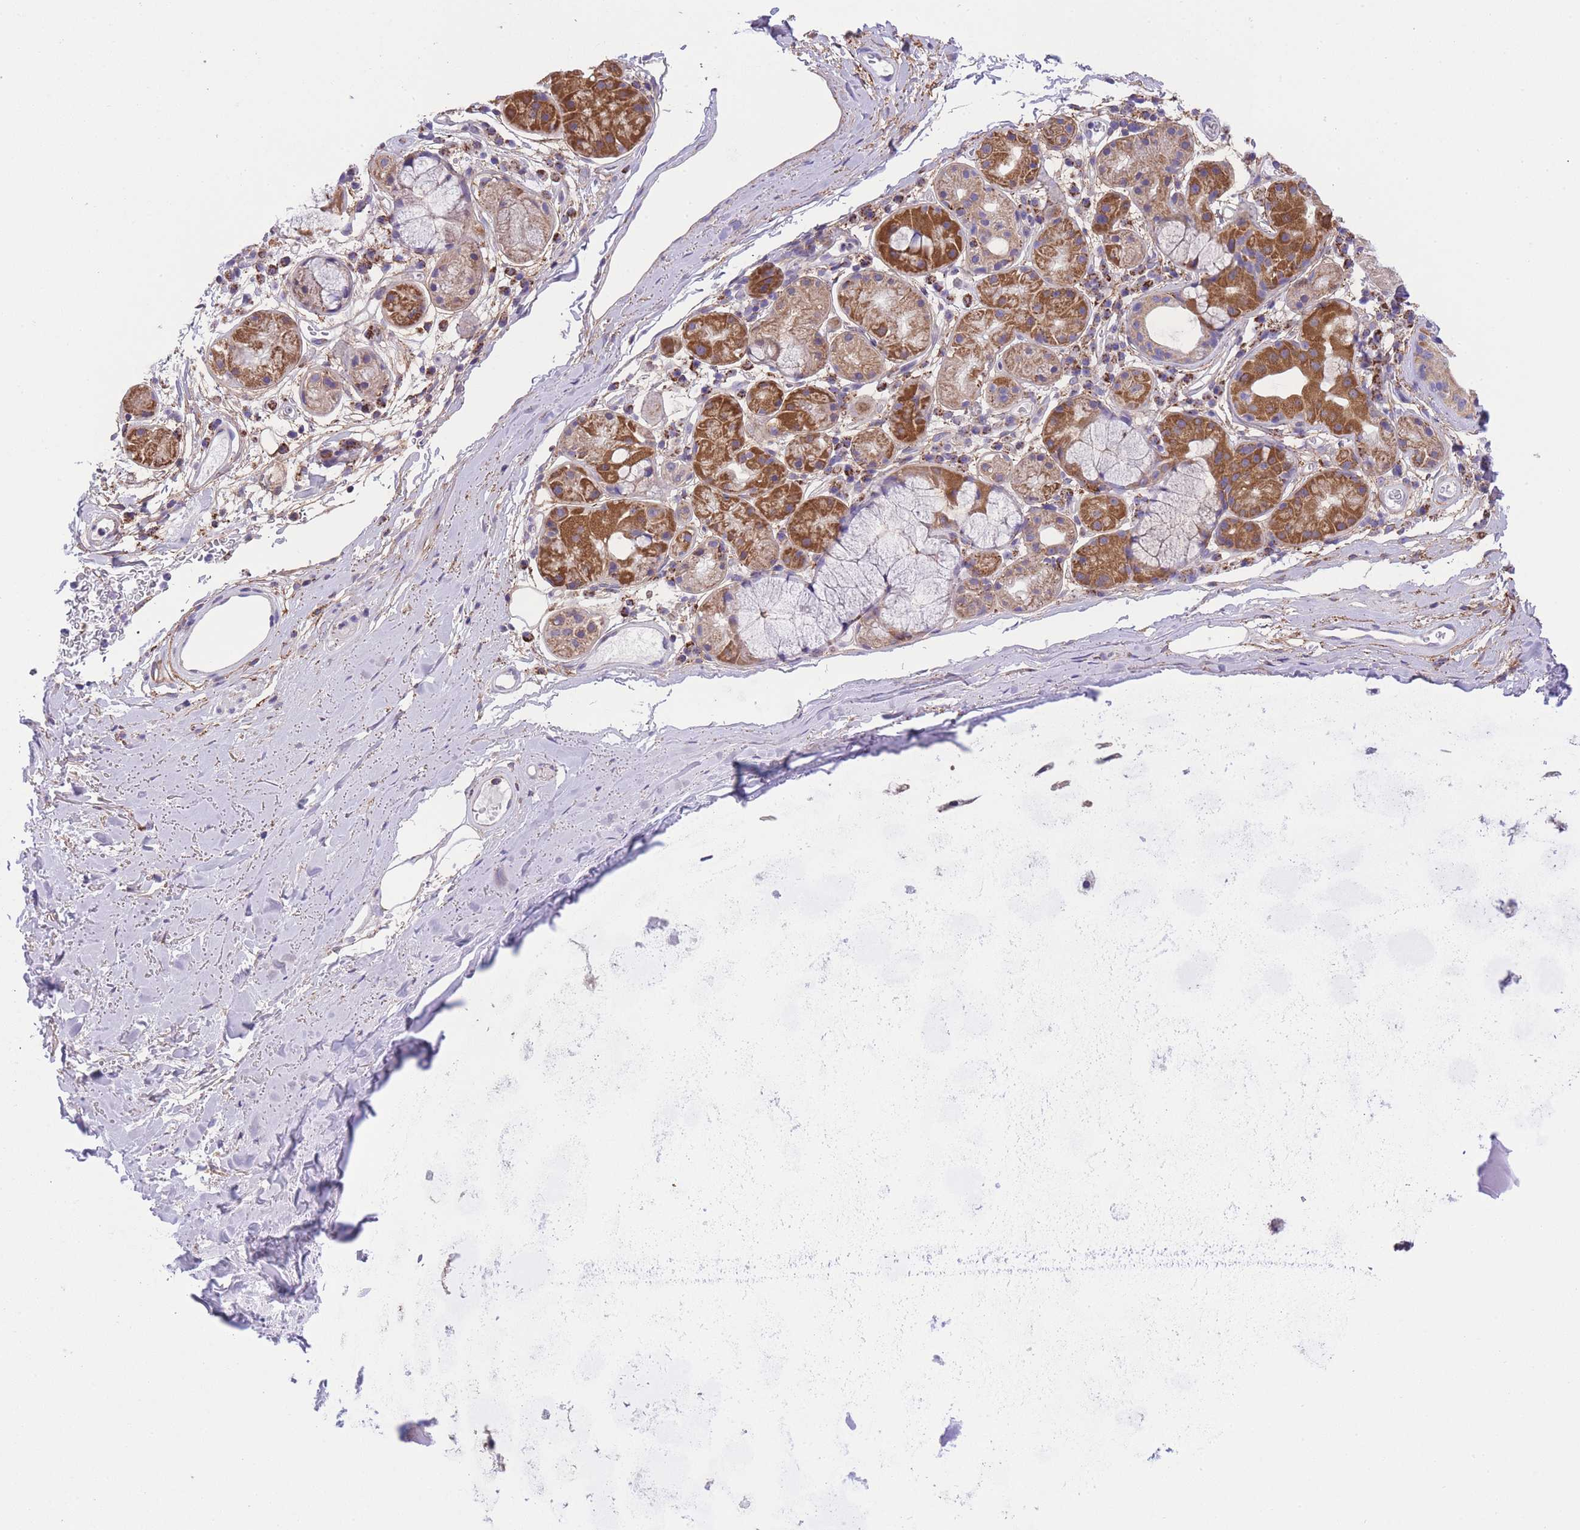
{"staining": {"intensity": "negative", "quantity": "none", "location": "none"}, "tissue": "adipose tissue", "cell_type": "Adipocytes", "image_type": "normal", "snomed": [{"axis": "morphology", "description": "Normal tissue, NOS"}, {"axis": "topography", "description": "Cartilage tissue"}], "caption": "Protein analysis of normal adipose tissue reveals no significant positivity in adipocytes.", "gene": "ST3GAL3", "patient": {"sex": "male", "age": 80}}